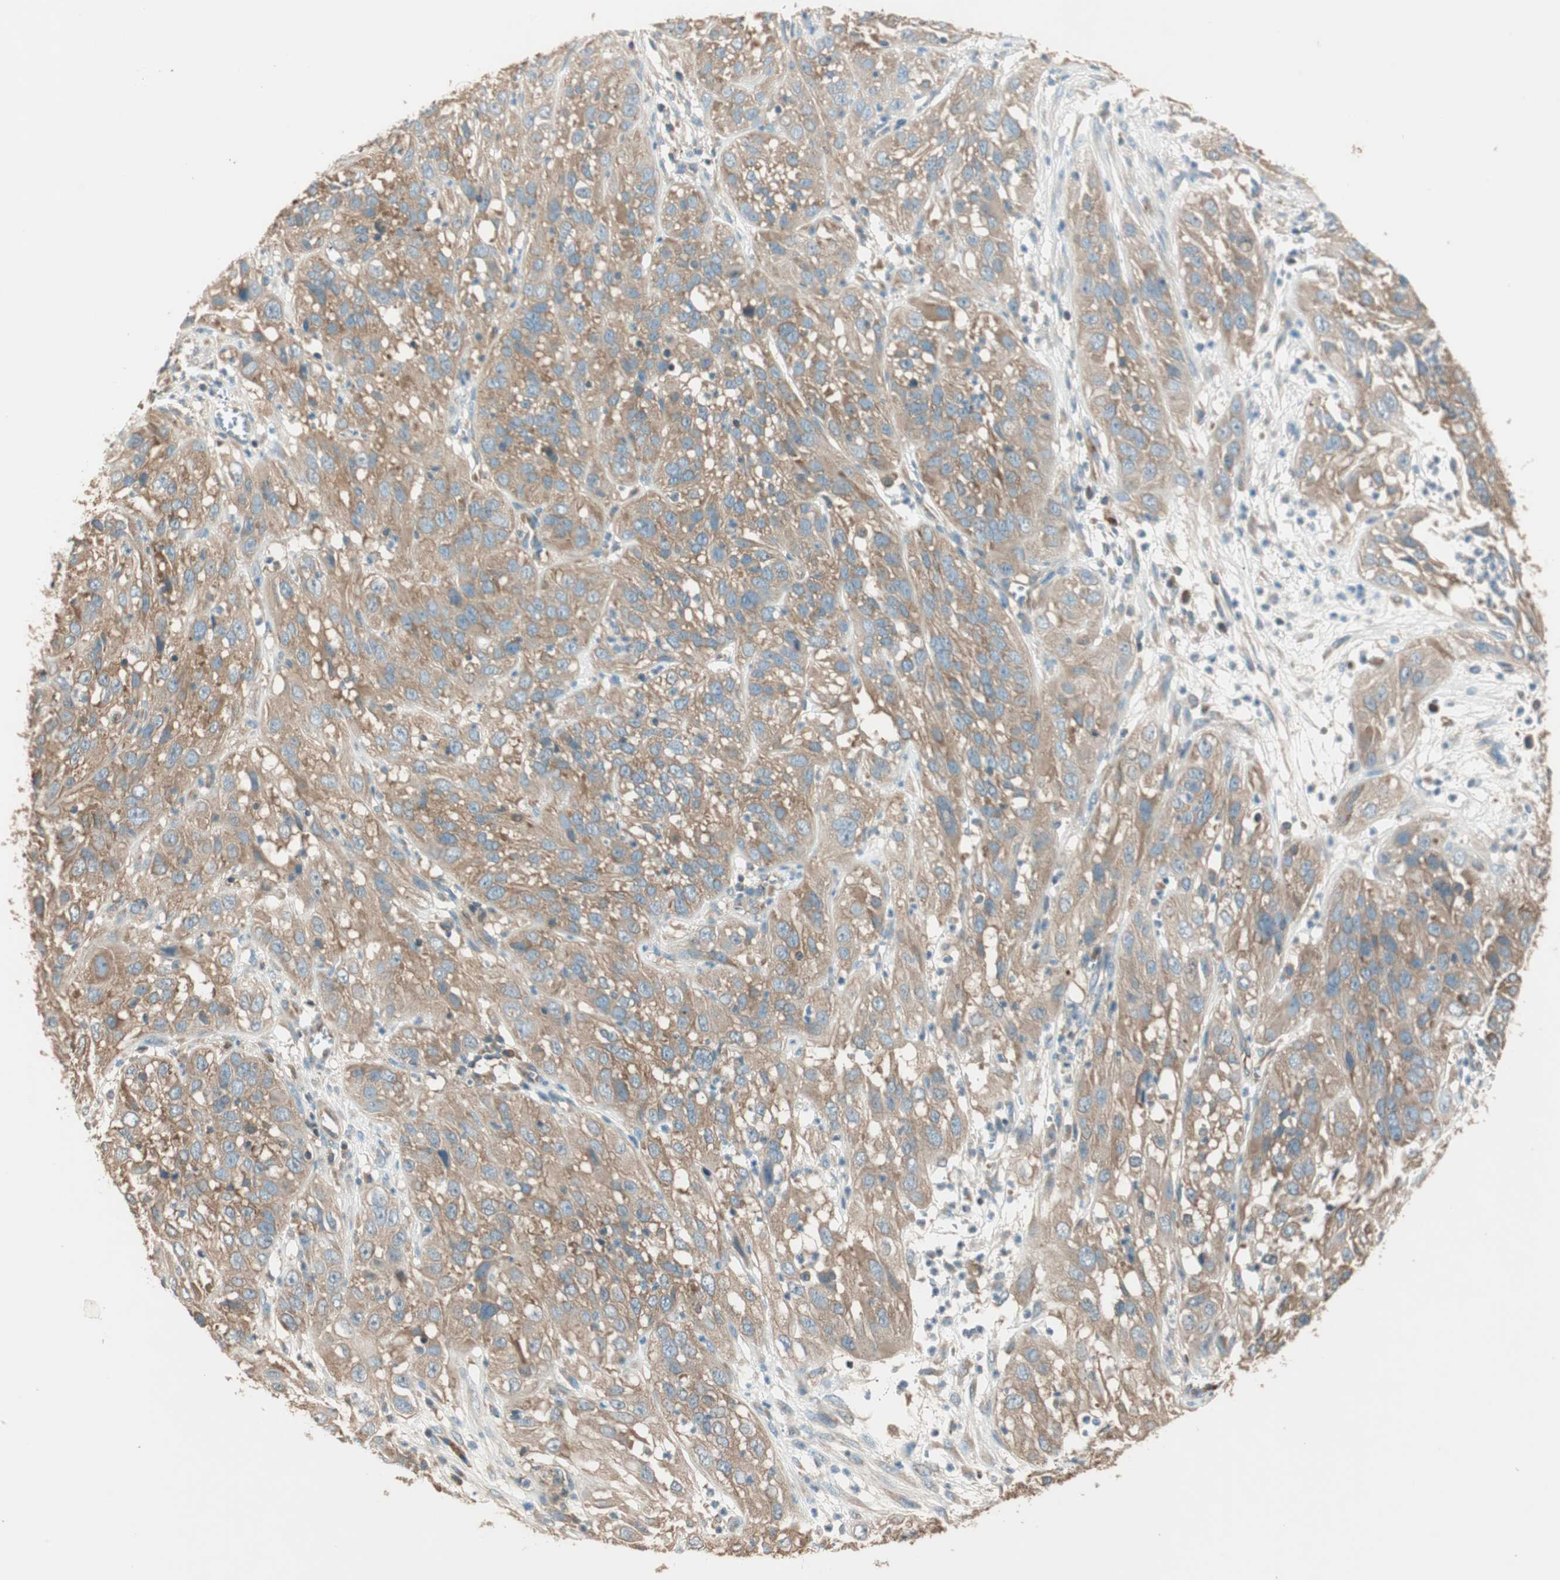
{"staining": {"intensity": "moderate", "quantity": ">75%", "location": "cytoplasmic/membranous"}, "tissue": "cervical cancer", "cell_type": "Tumor cells", "image_type": "cancer", "snomed": [{"axis": "morphology", "description": "Squamous cell carcinoma, NOS"}, {"axis": "topography", "description": "Cervix"}], "caption": "Moderate cytoplasmic/membranous expression is present in about >75% of tumor cells in cervical cancer. Immunohistochemistry (ihc) stains the protein of interest in brown and the nuclei are stained blue.", "gene": "CC2D1A", "patient": {"sex": "female", "age": 32}}